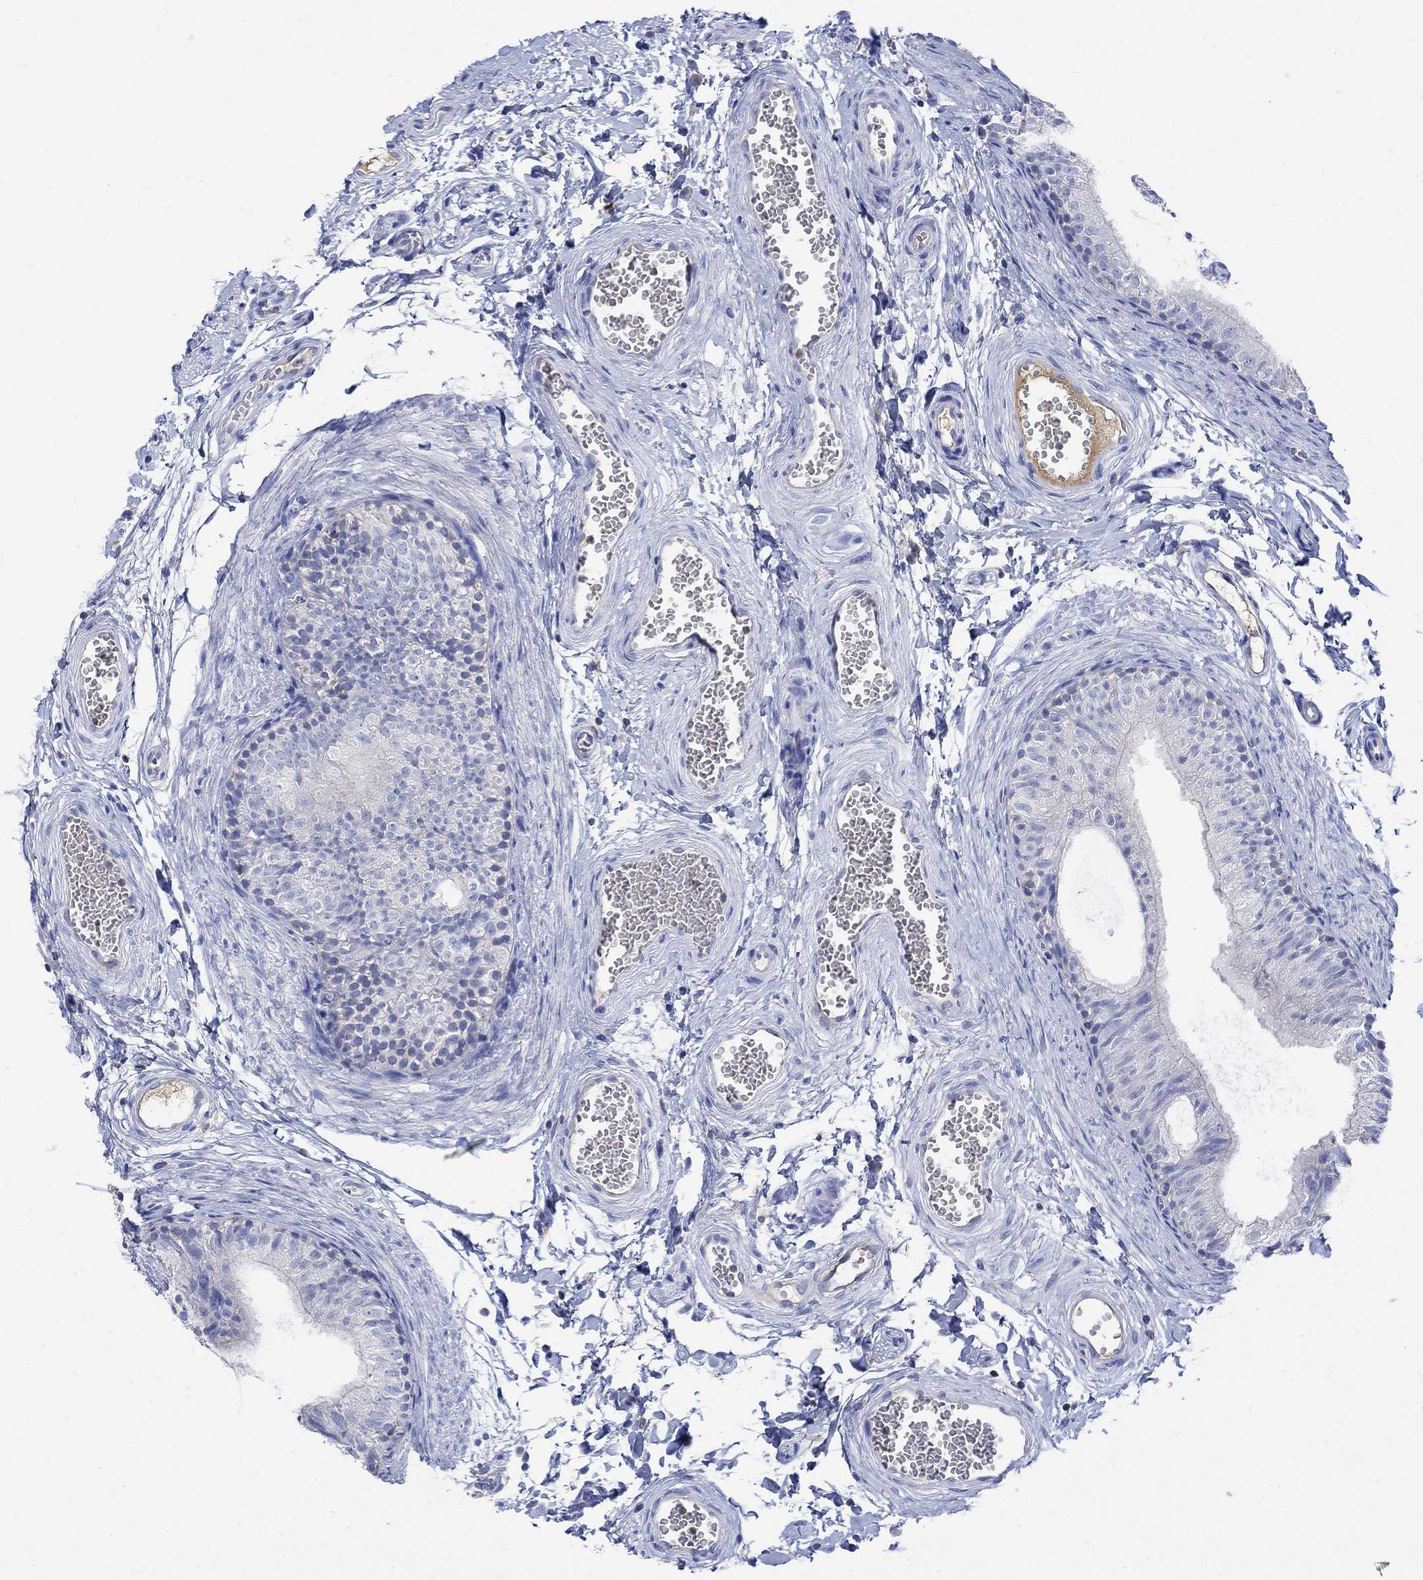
{"staining": {"intensity": "negative", "quantity": "none", "location": "none"}, "tissue": "epididymis", "cell_type": "Glandular cells", "image_type": "normal", "snomed": [{"axis": "morphology", "description": "Normal tissue, NOS"}, {"axis": "topography", "description": "Epididymis"}], "caption": "A high-resolution histopathology image shows IHC staining of normal epididymis, which reveals no significant expression in glandular cells. (Brightfield microscopy of DAB (3,3'-diaminobenzidine) IHC at high magnification).", "gene": "GCM1", "patient": {"sex": "male", "age": 22}}